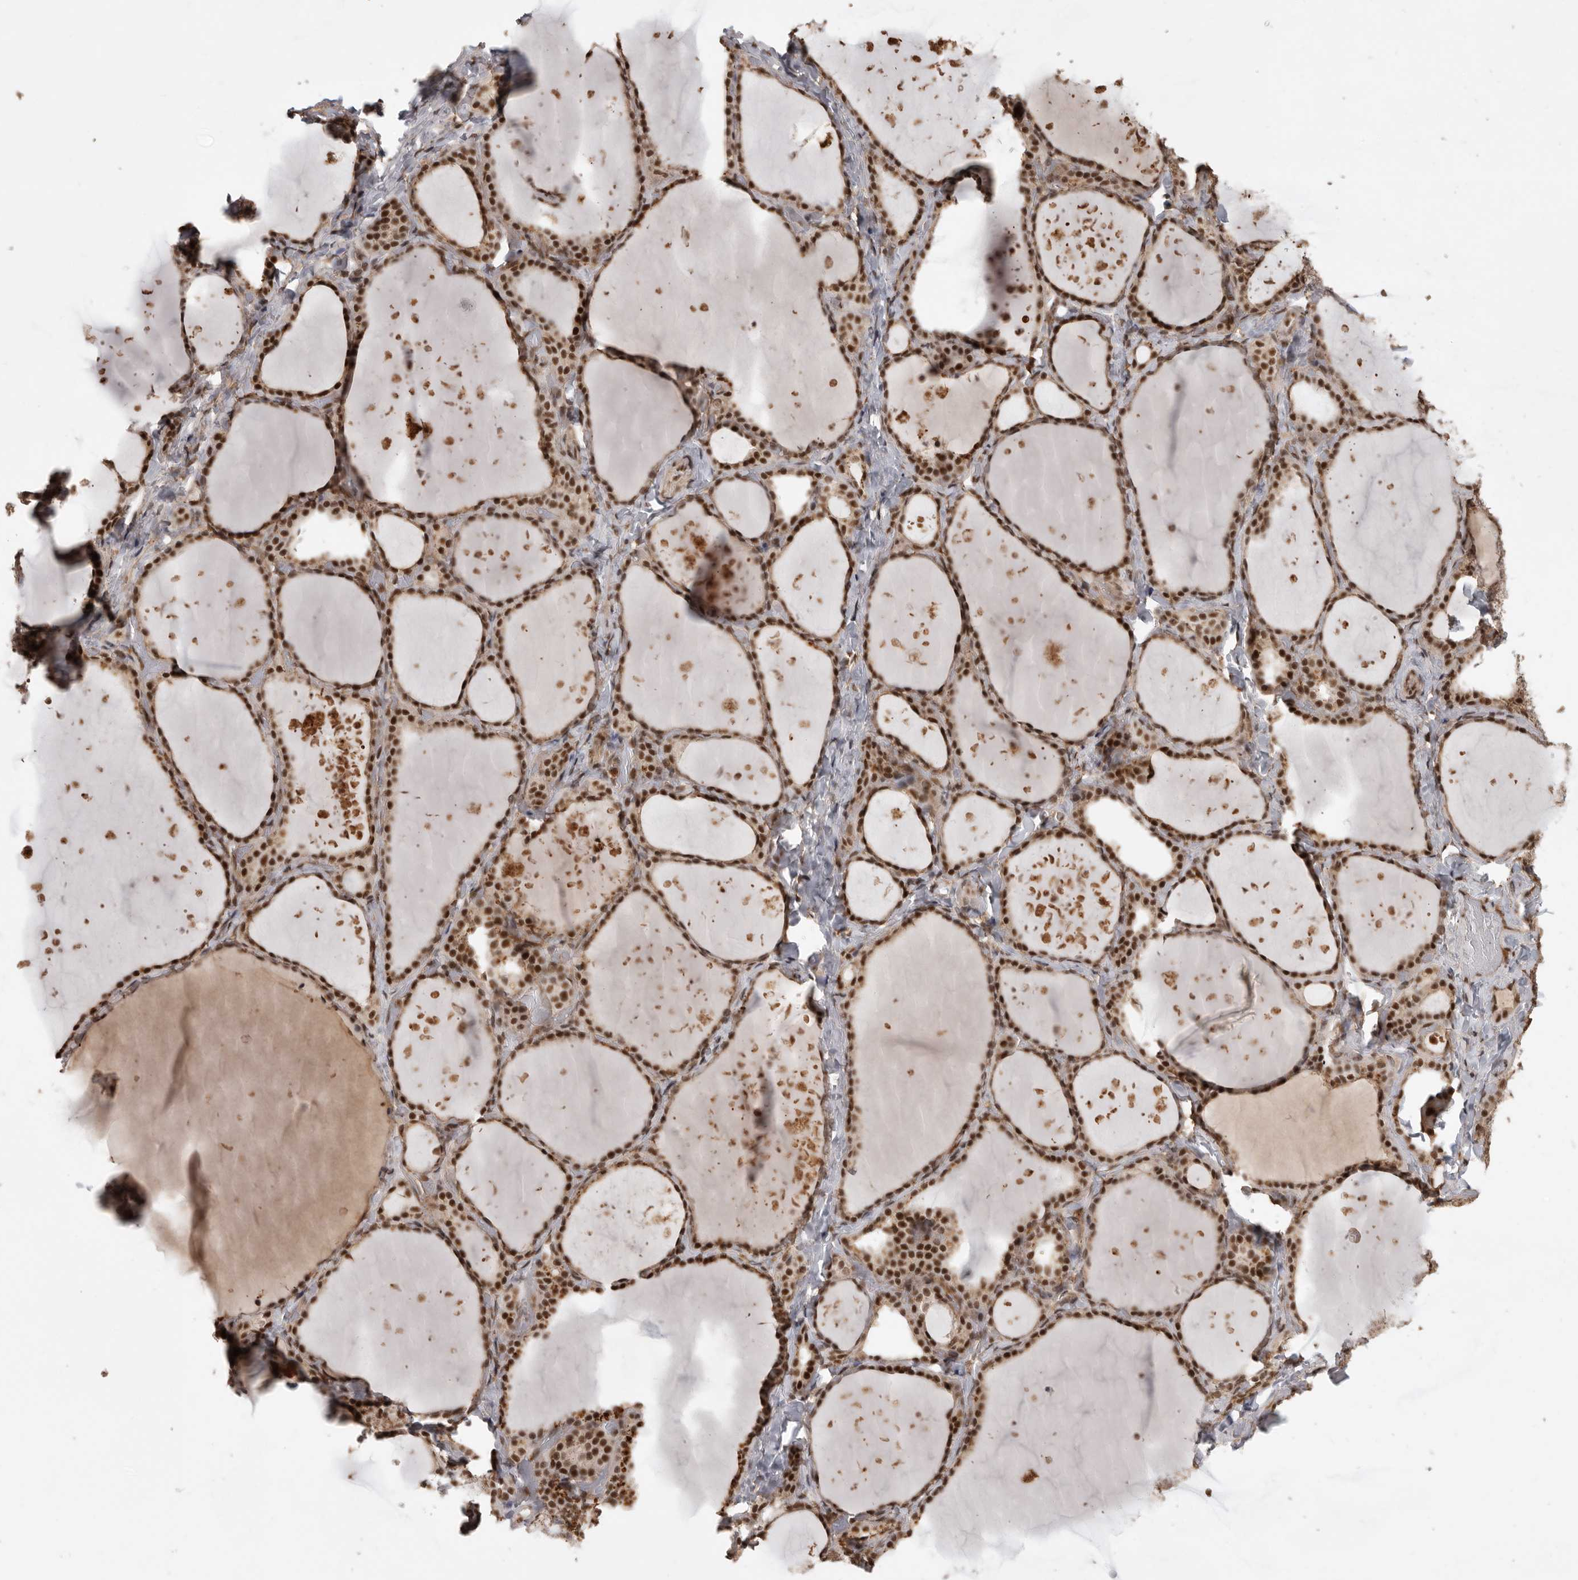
{"staining": {"intensity": "strong", "quantity": ">75%", "location": "nuclear"}, "tissue": "thyroid gland", "cell_type": "Glandular cells", "image_type": "normal", "snomed": [{"axis": "morphology", "description": "Normal tissue, NOS"}, {"axis": "topography", "description": "Thyroid gland"}], "caption": "Immunohistochemical staining of unremarkable thyroid gland exhibits high levels of strong nuclear positivity in approximately >75% of glandular cells. Nuclei are stained in blue.", "gene": "CBLL1", "patient": {"sex": "female", "age": 44}}